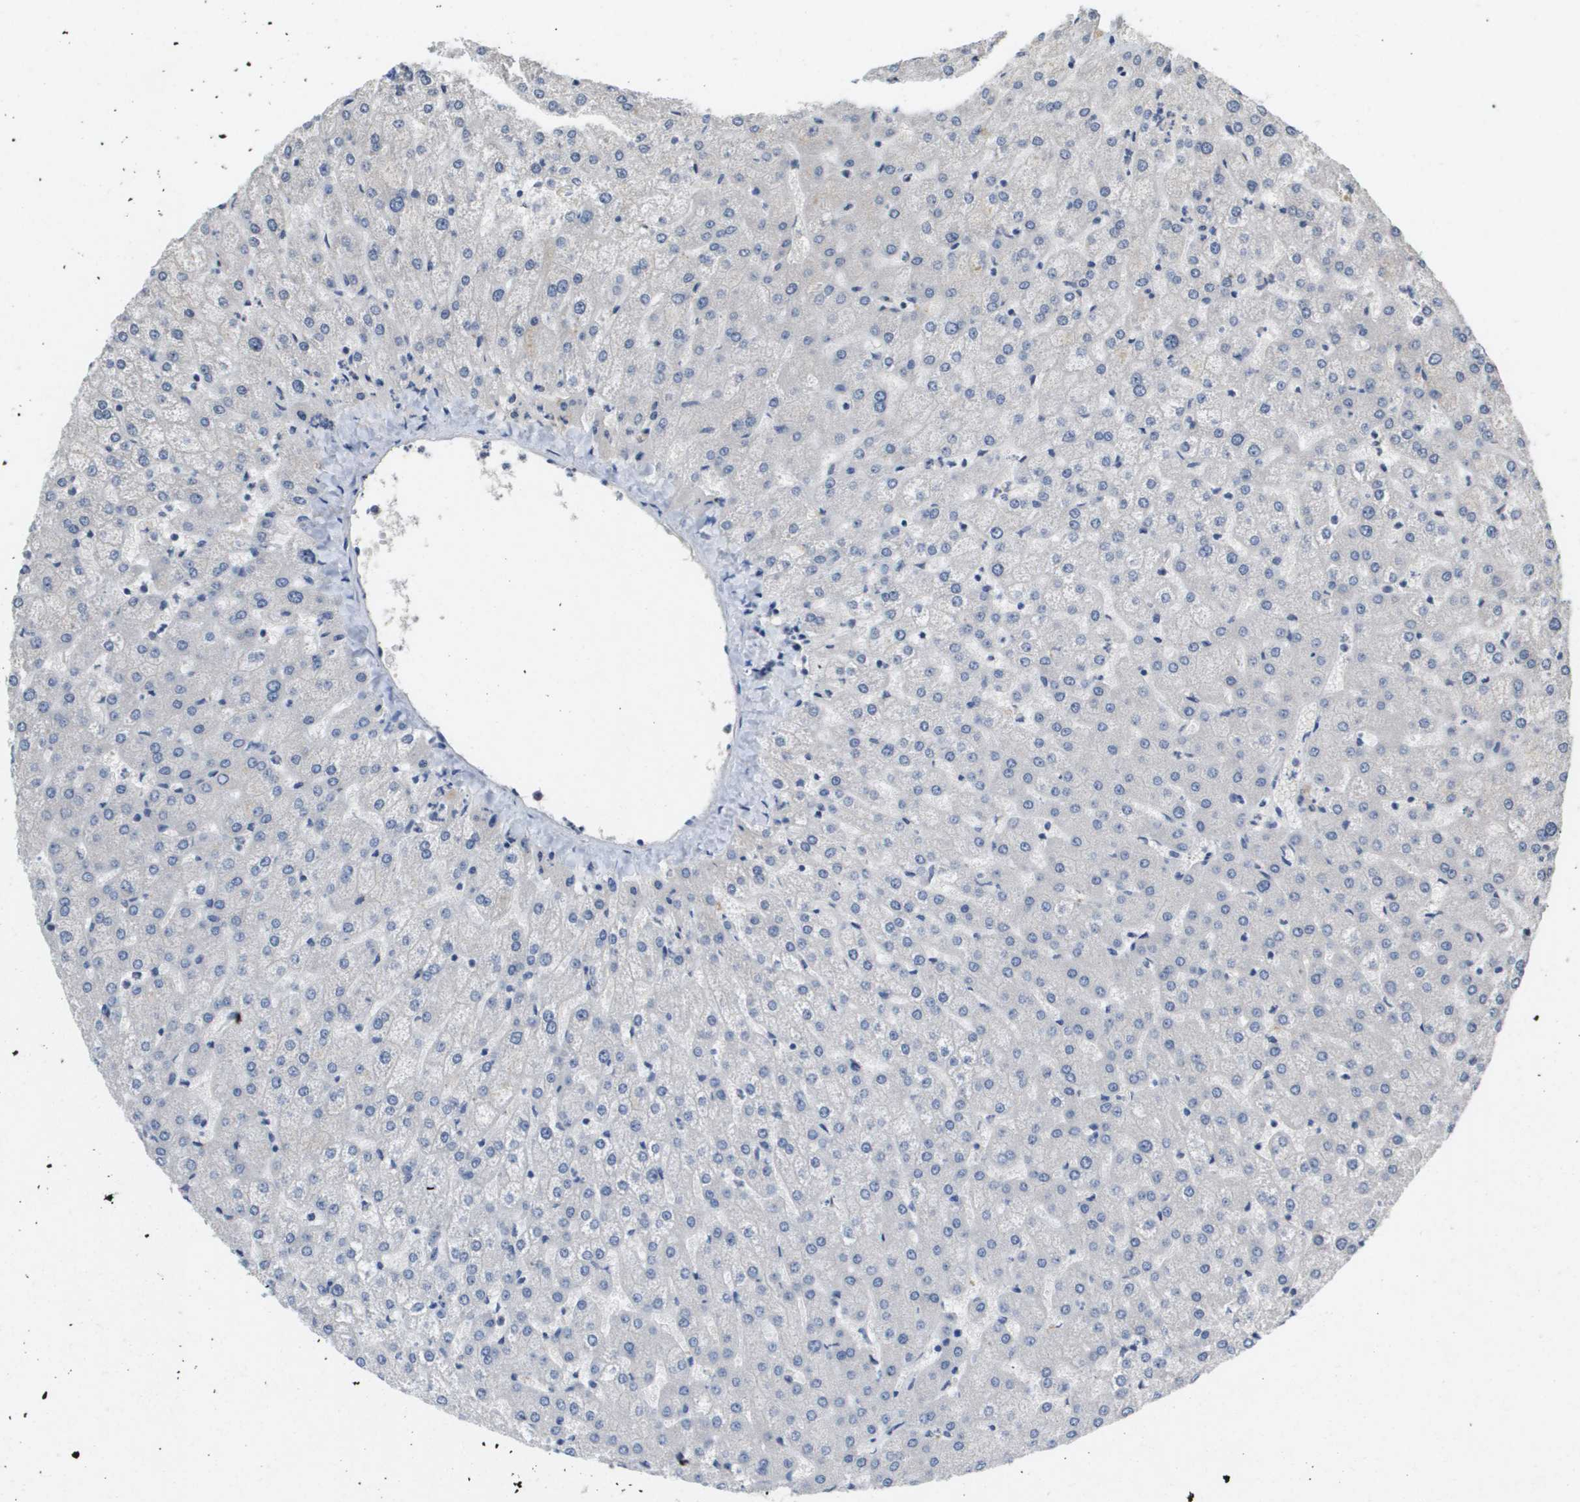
{"staining": {"intensity": "negative", "quantity": "none", "location": "none"}, "tissue": "liver", "cell_type": "Cholangiocytes", "image_type": "normal", "snomed": [{"axis": "morphology", "description": "Normal tissue, NOS"}, {"axis": "topography", "description": "Liver"}], "caption": "Protein analysis of unremarkable liver shows no significant positivity in cholangiocytes. The staining is performed using DAB (3,3'-diaminobenzidine) brown chromogen with nuclei counter-stained in using hematoxylin.", "gene": "CAPN11", "patient": {"sex": "female", "age": 32}}